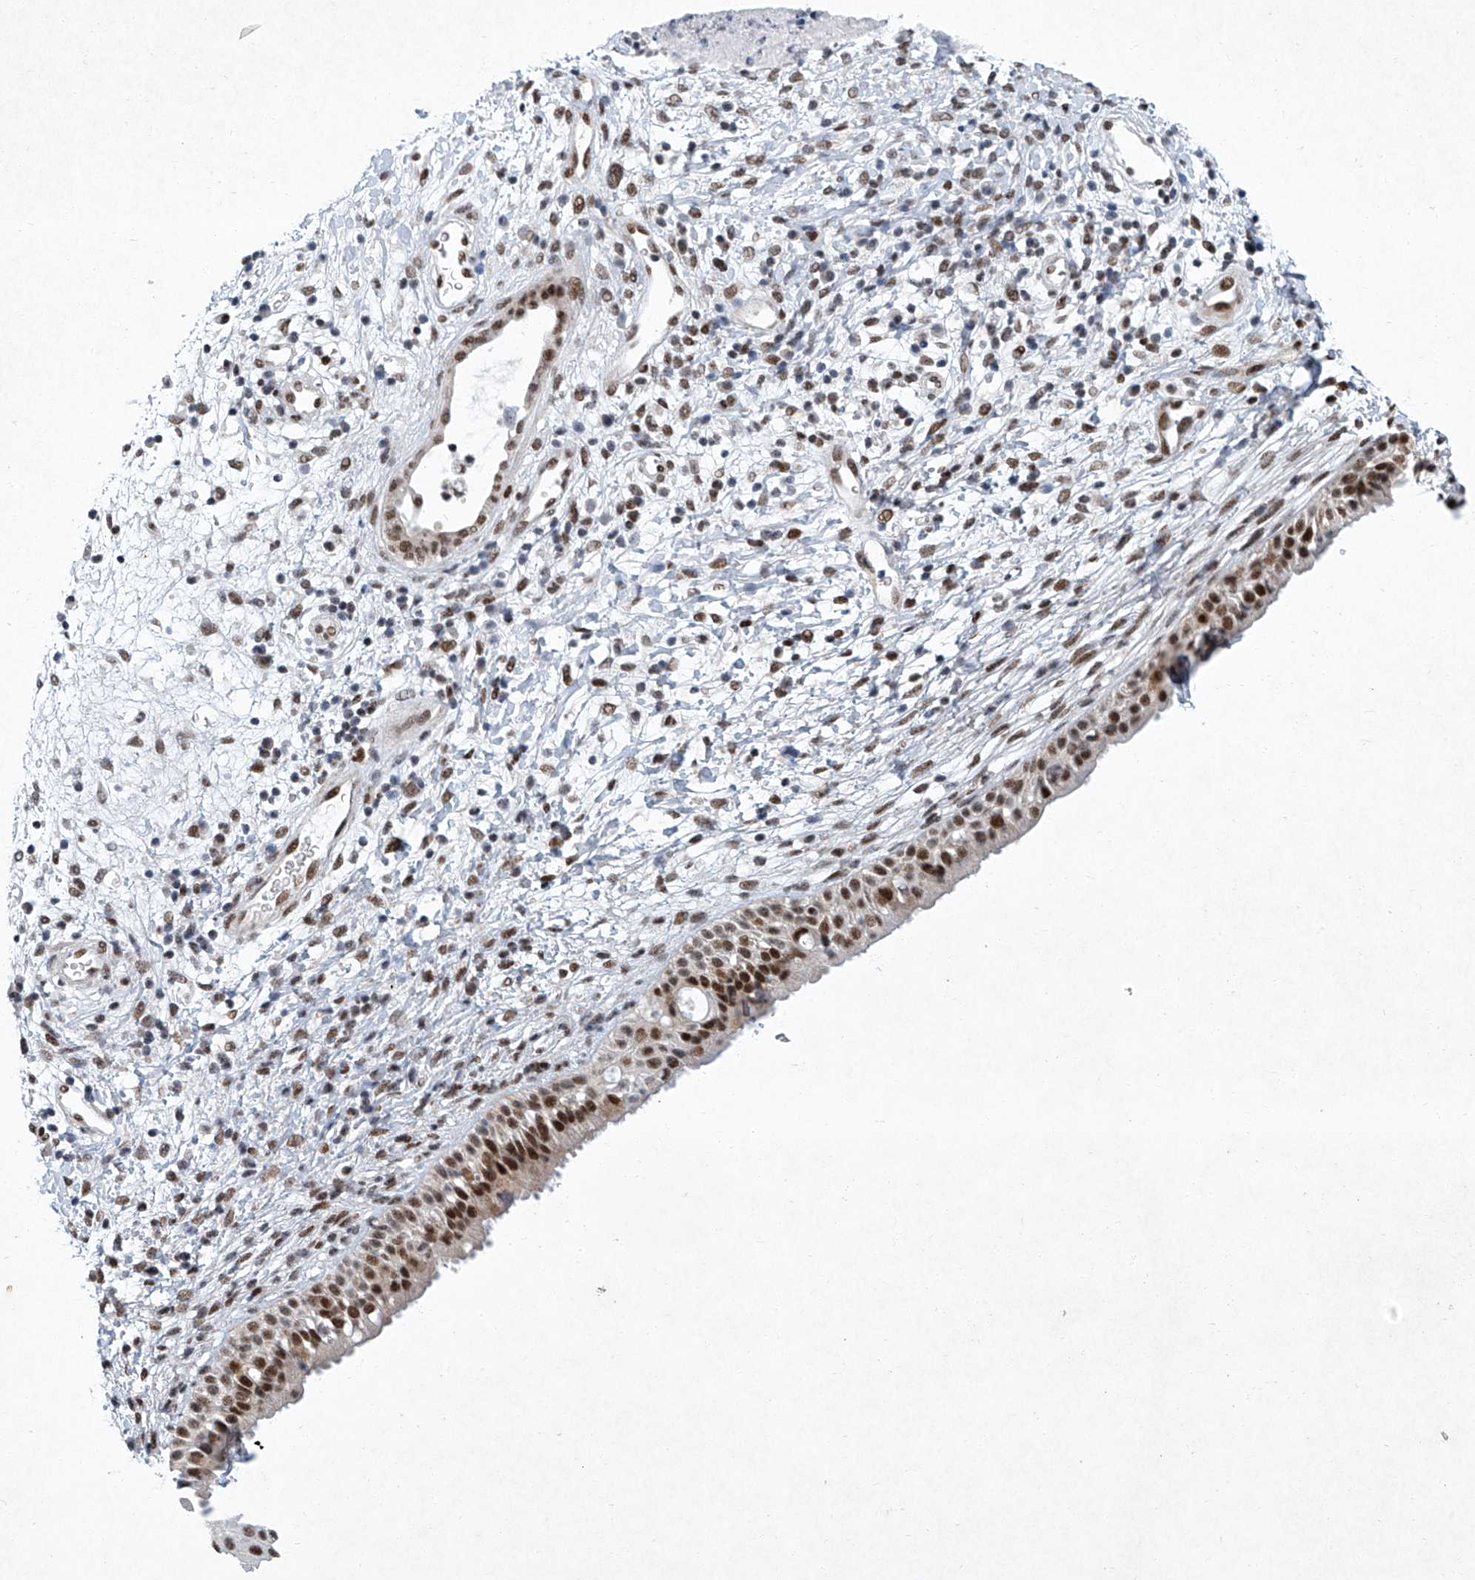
{"staining": {"intensity": "strong", "quantity": ">75%", "location": "nuclear"}, "tissue": "nasopharynx", "cell_type": "Respiratory epithelial cells", "image_type": "normal", "snomed": [{"axis": "morphology", "description": "Normal tissue, NOS"}, {"axis": "topography", "description": "Nasopharynx"}], "caption": "Brown immunohistochemical staining in benign human nasopharynx exhibits strong nuclear staining in about >75% of respiratory epithelial cells.", "gene": "TFDP1", "patient": {"sex": "male", "age": 22}}